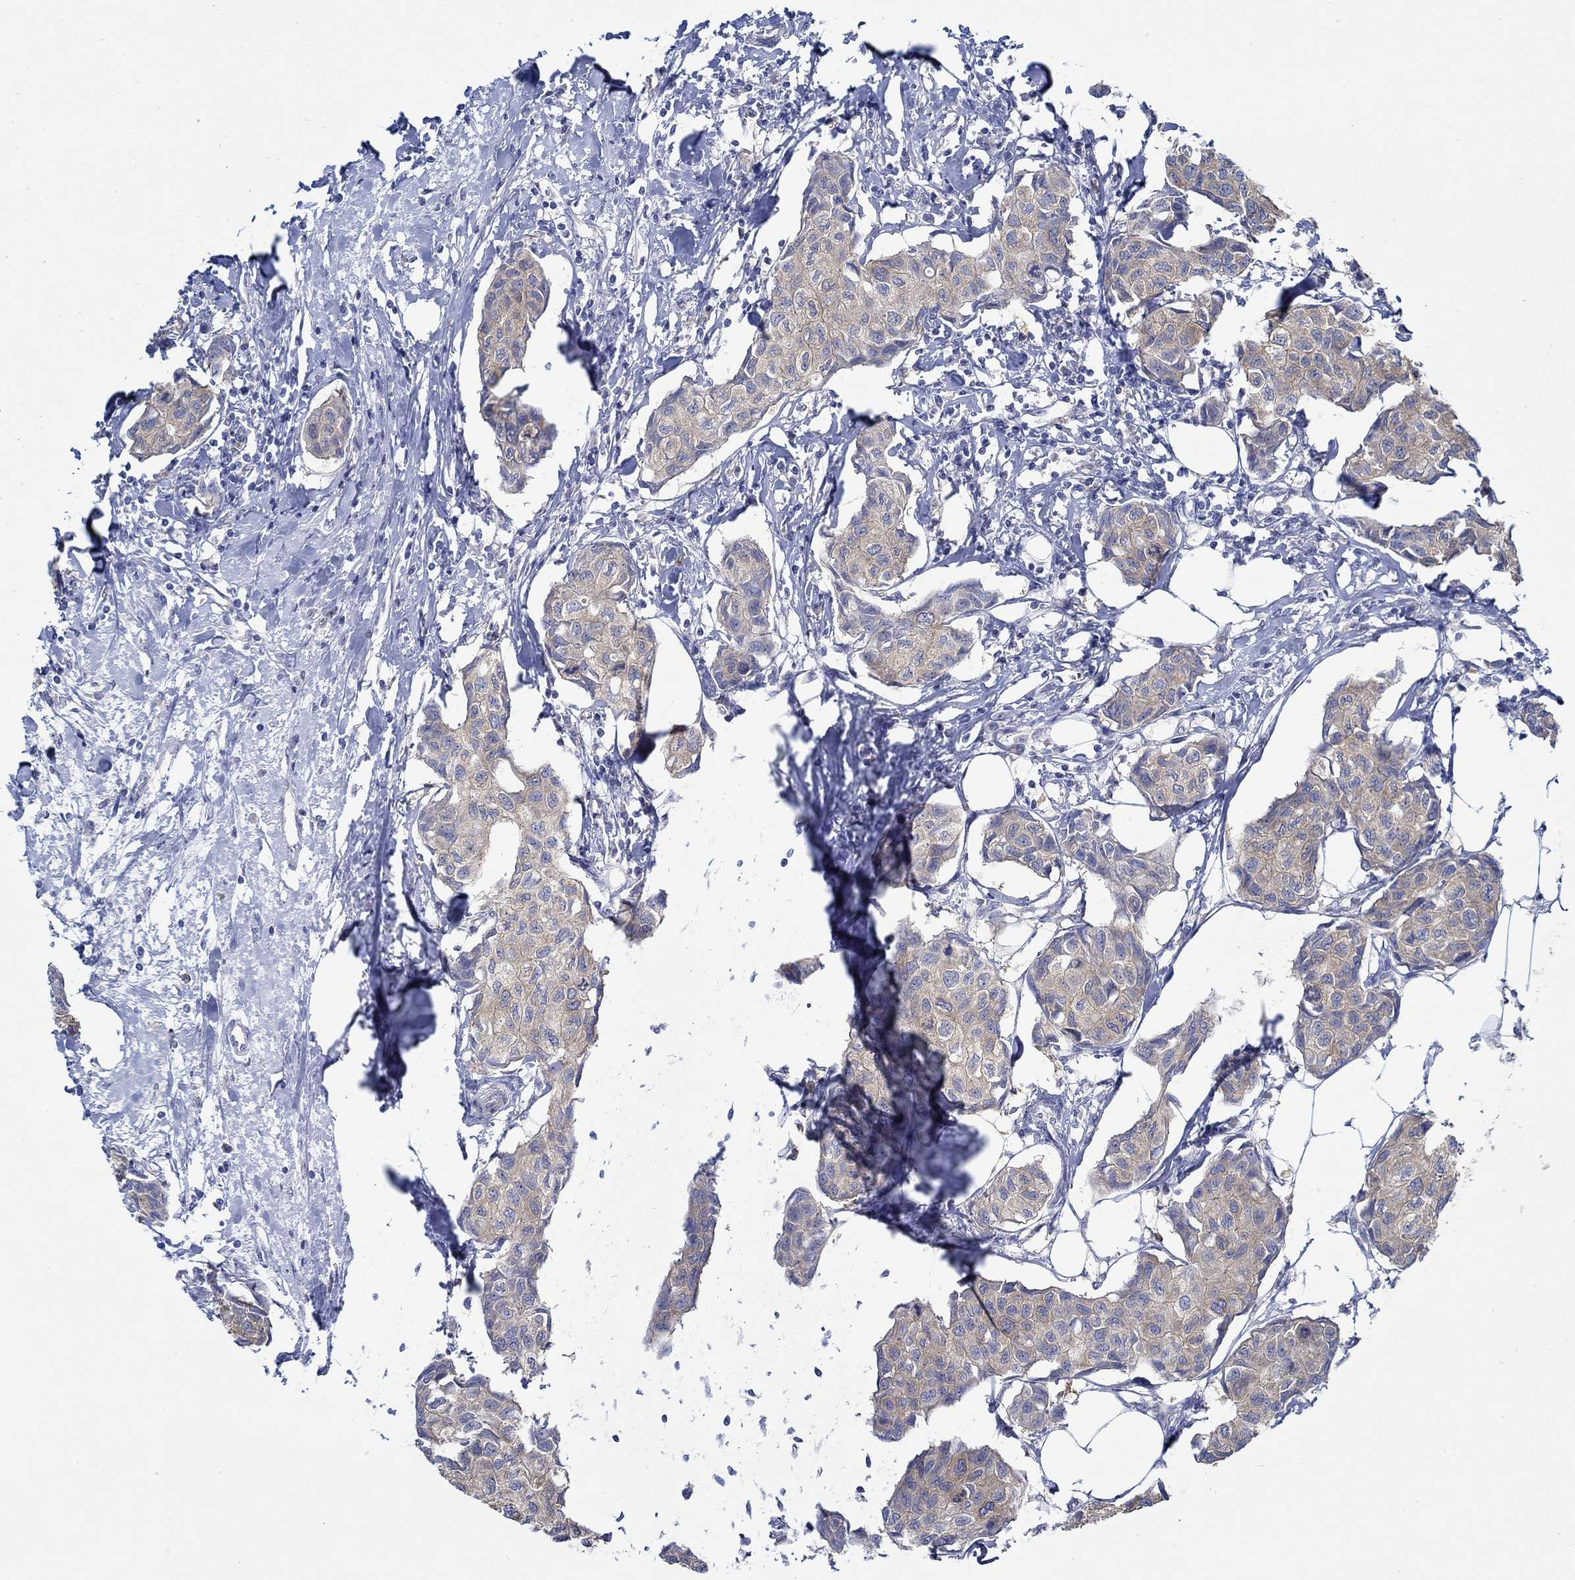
{"staining": {"intensity": "weak", "quantity": "25%-75%", "location": "cytoplasmic/membranous"}, "tissue": "breast cancer", "cell_type": "Tumor cells", "image_type": "cancer", "snomed": [{"axis": "morphology", "description": "Duct carcinoma"}, {"axis": "topography", "description": "Breast"}], "caption": "Infiltrating ductal carcinoma (breast) stained for a protein (brown) demonstrates weak cytoplasmic/membranous positive positivity in about 25%-75% of tumor cells.", "gene": "SLC27A3", "patient": {"sex": "female", "age": 80}}